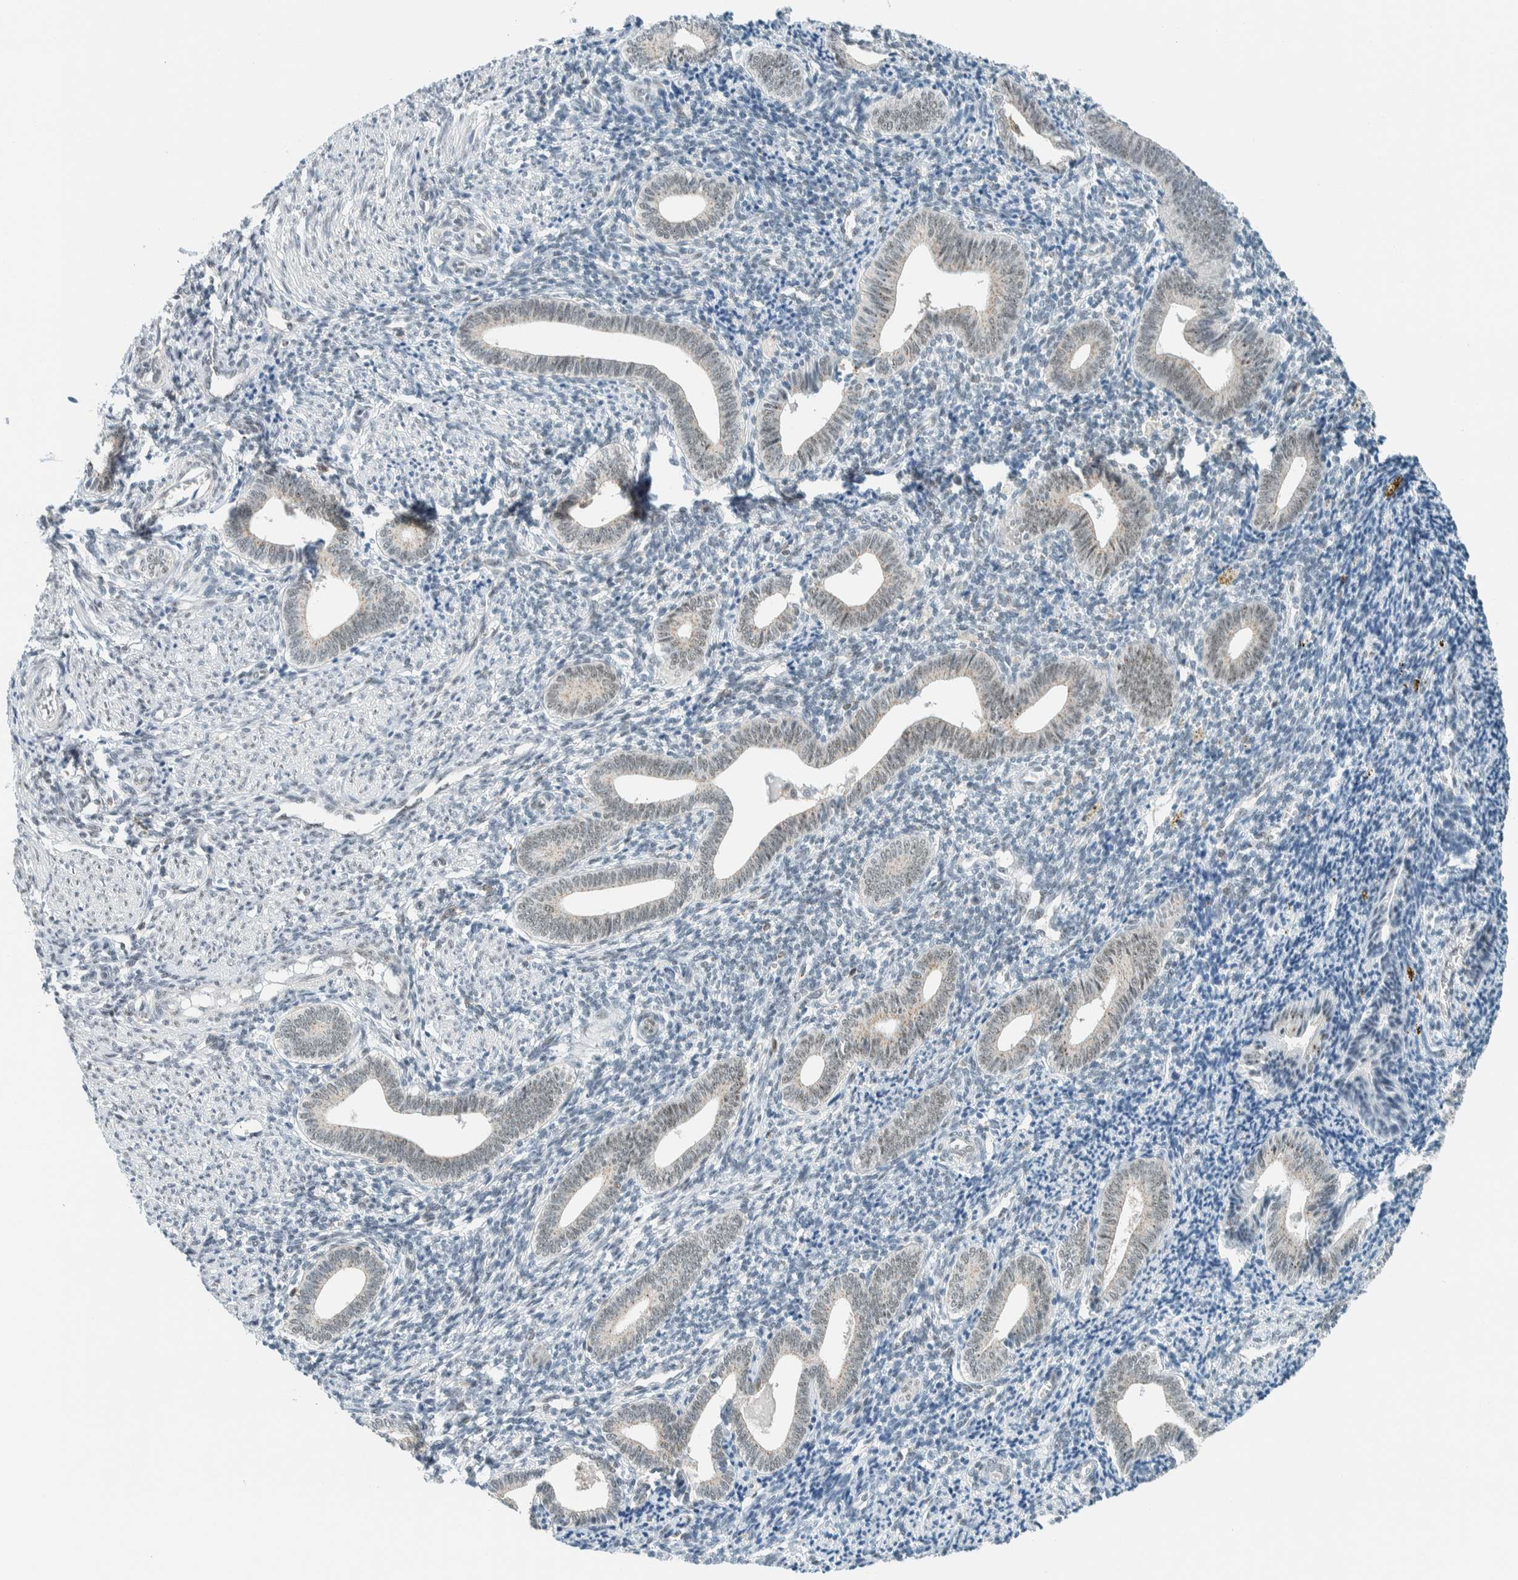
{"staining": {"intensity": "weak", "quantity": "<25%", "location": "nuclear"}, "tissue": "endometrium", "cell_type": "Cells in endometrial stroma", "image_type": "normal", "snomed": [{"axis": "morphology", "description": "Normal tissue, NOS"}, {"axis": "topography", "description": "Uterus"}, {"axis": "topography", "description": "Endometrium"}], "caption": "Image shows no protein expression in cells in endometrial stroma of normal endometrium. (DAB (3,3'-diaminobenzidine) immunohistochemistry (IHC), high magnification).", "gene": "CYSRT1", "patient": {"sex": "female", "age": 33}}